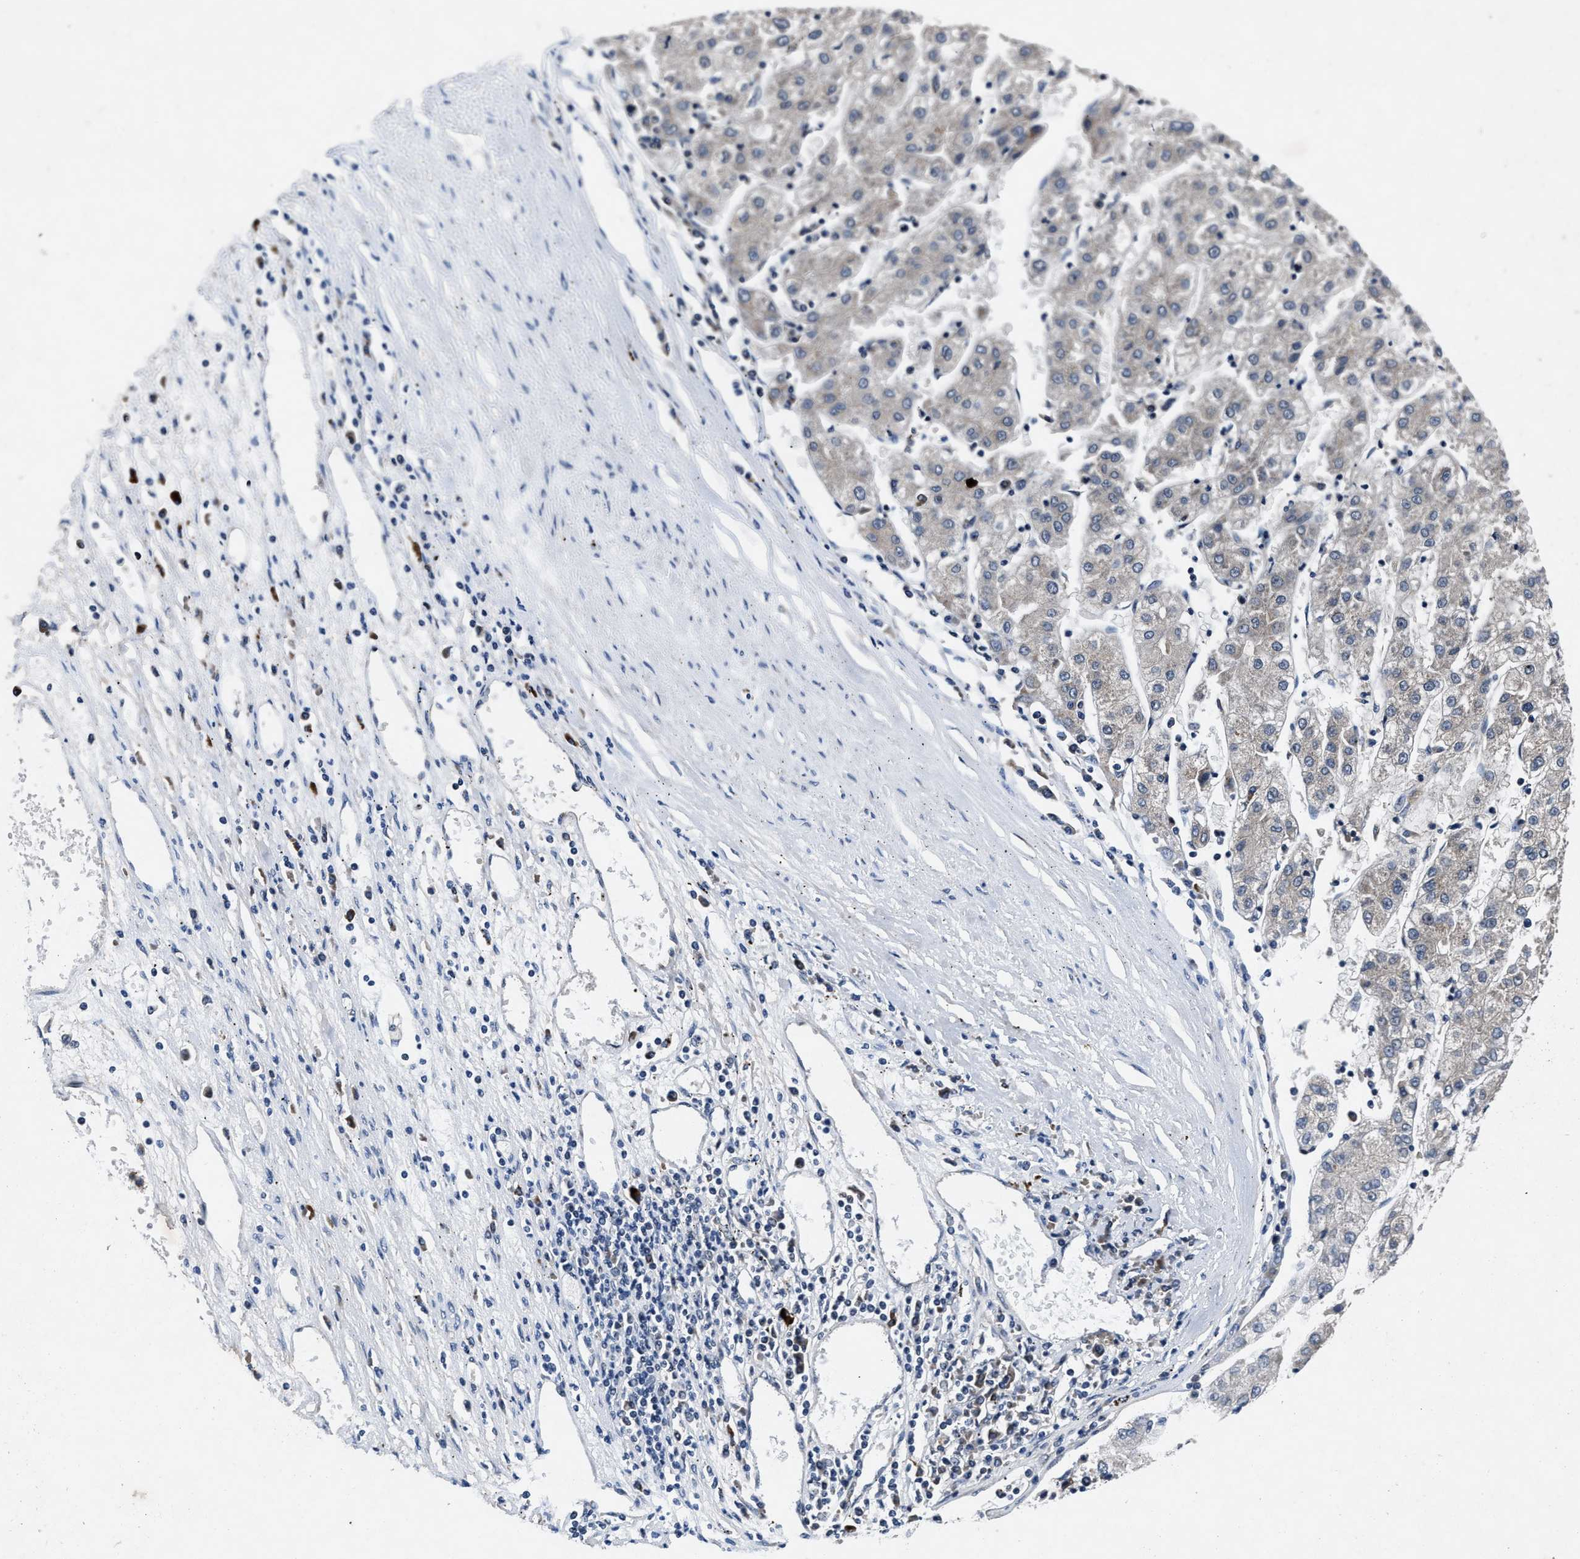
{"staining": {"intensity": "negative", "quantity": "none", "location": "none"}, "tissue": "liver cancer", "cell_type": "Tumor cells", "image_type": "cancer", "snomed": [{"axis": "morphology", "description": "Carcinoma, Hepatocellular, NOS"}, {"axis": "topography", "description": "Liver"}], "caption": "A histopathology image of liver hepatocellular carcinoma stained for a protein demonstrates no brown staining in tumor cells.", "gene": "TMEM53", "patient": {"sex": "male", "age": 72}}